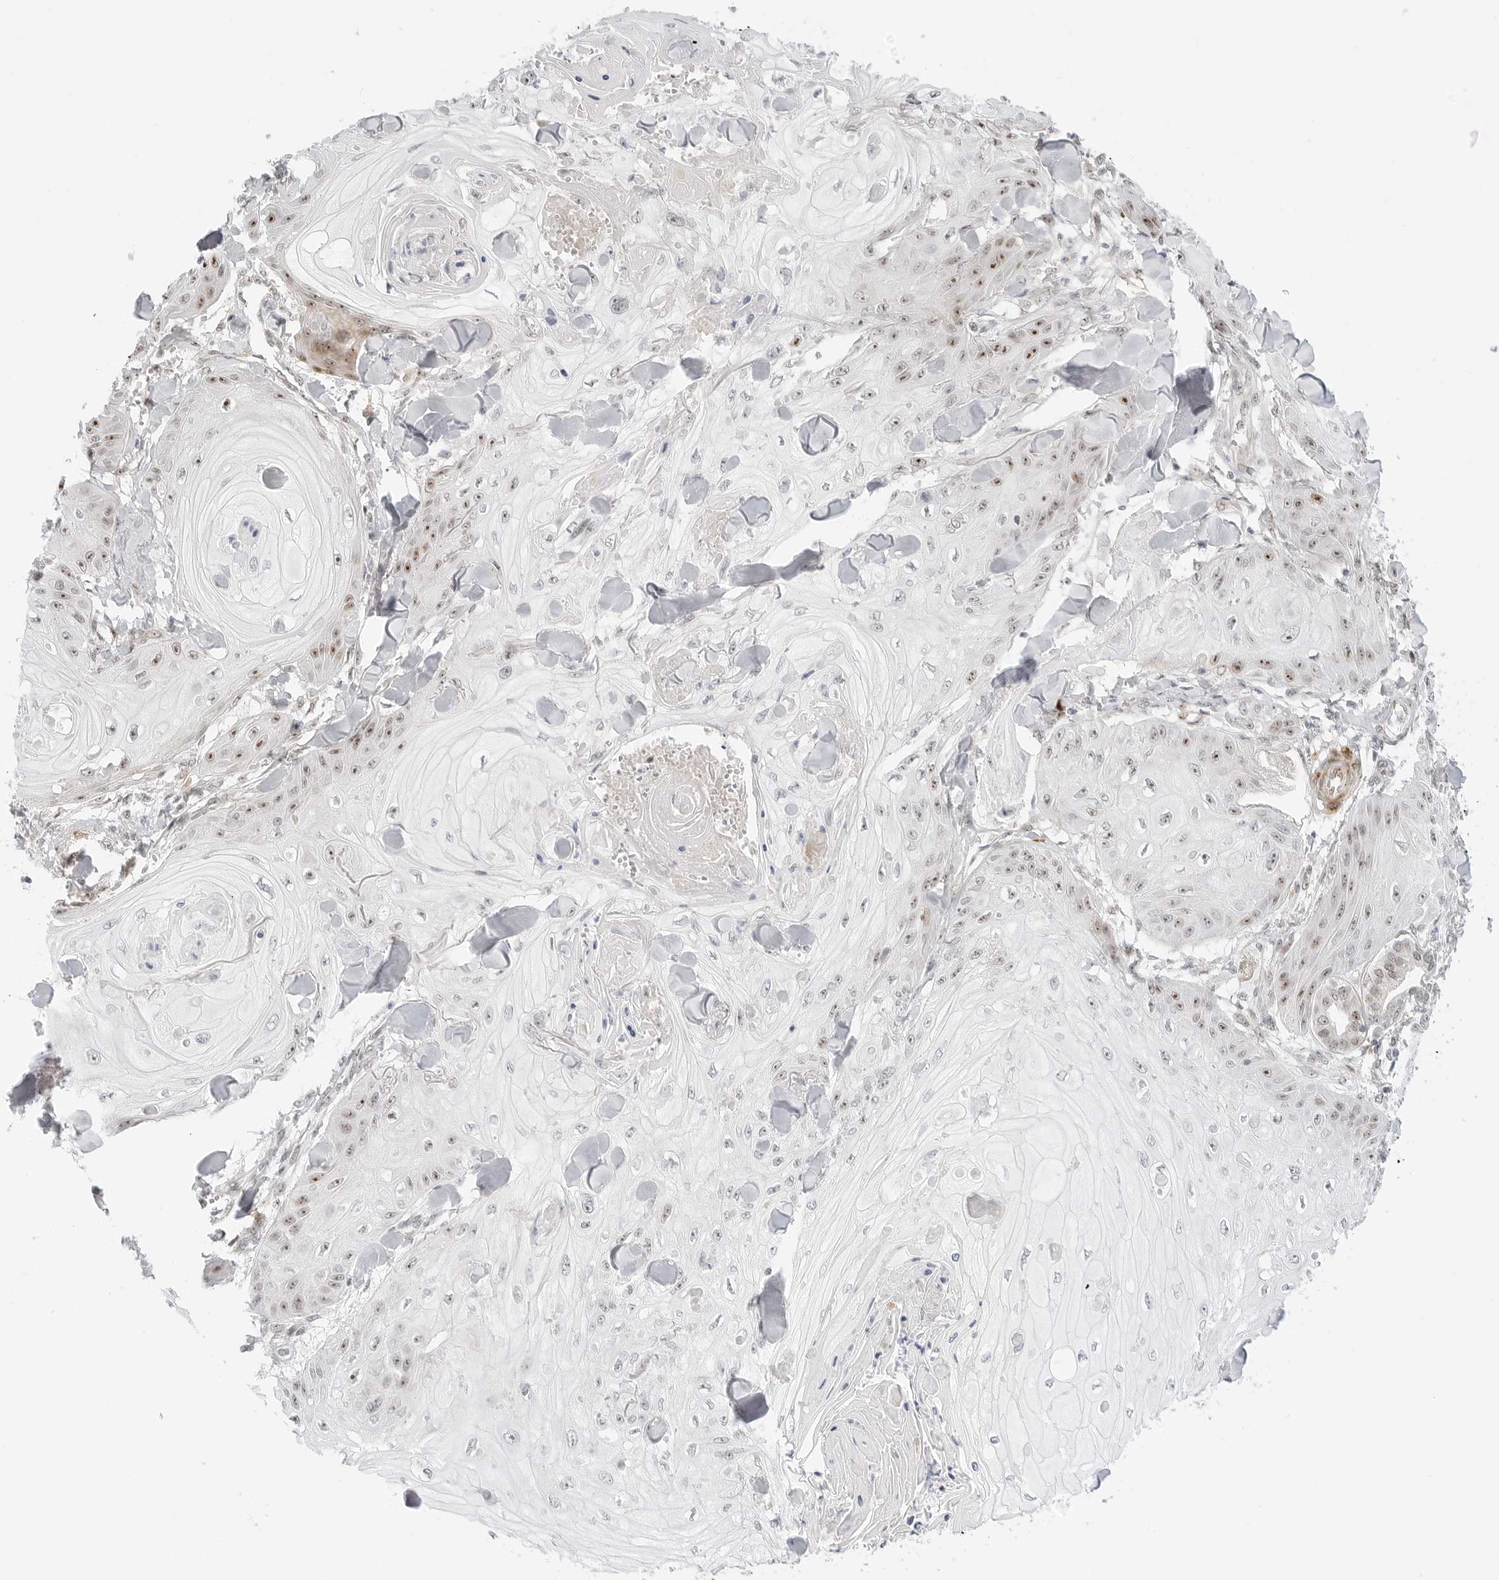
{"staining": {"intensity": "moderate", "quantity": ">75%", "location": "nuclear"}, "tissue": "skin cancer", "cell_type": "Tumor cells", "image_type": "cancer", "snomed": [{"axis": "morphology", "description": "Squamous cell carcinoma, NOS"}, {"axis": "topography", "description": "Skin"}], "caption": "Immunohistochemical staining of human skin cancer shows medium levels of moderate nuclear staining in about >75% of tumor cells.", "gene": "HIPK3", "patient": {"sex": "male", "age": 74}}